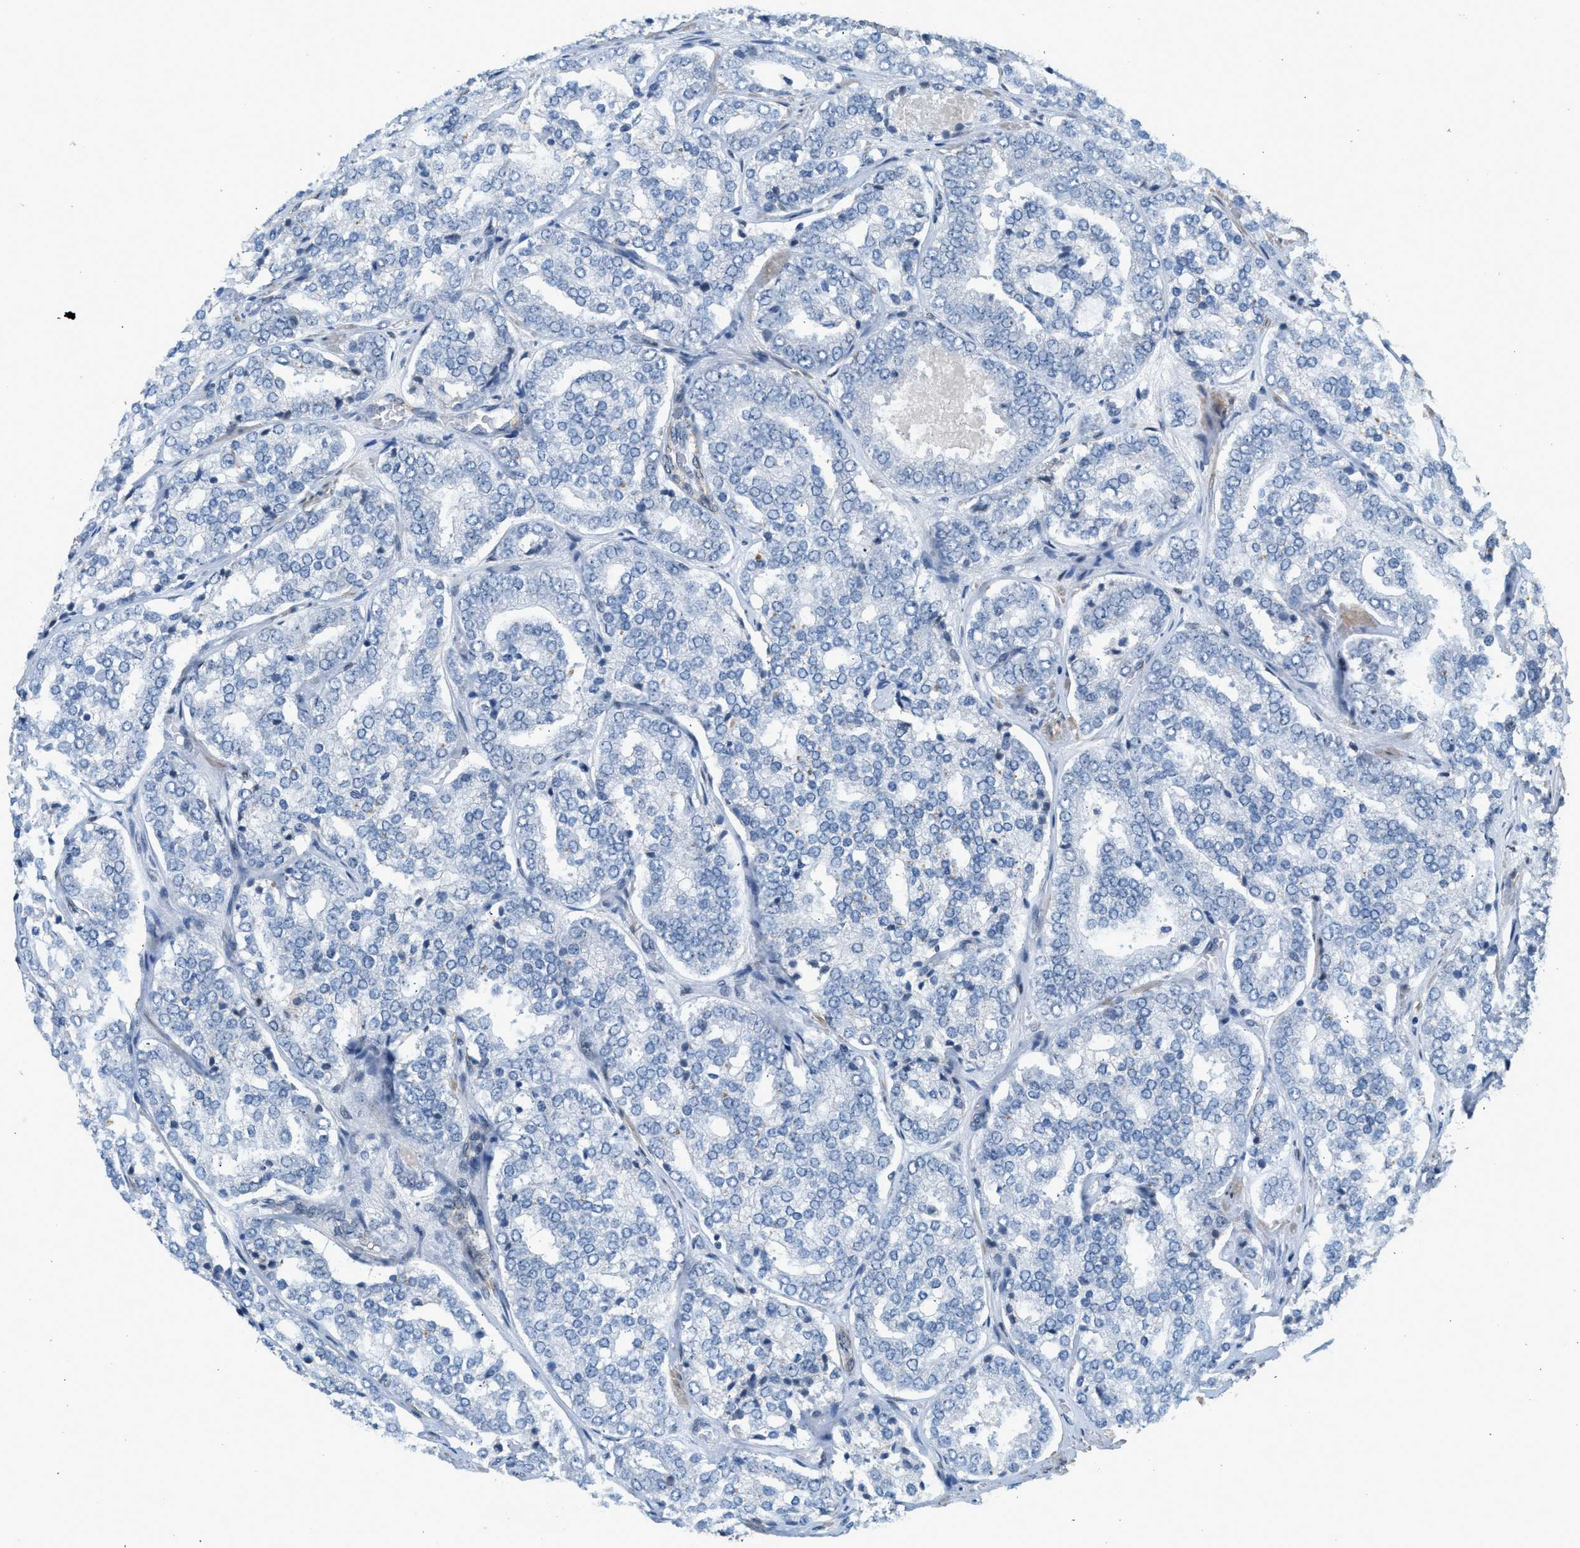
{"staining": {"intensity": "negative", "quantity": "none", "location": "none"}, "tissue": "prostate cancer", "cell_type": "Tumor cells", "image_type": "cancer", "snomed": [{"axis": "morphology", "description": "Adenocarcinoma, High grade"}, {"axis": "topography", "description": "Prostate"}], "caption": "Immunohistochemical staining of human prostate cancer shows no significant staining in tumor cells.", "gene": "ZBTB20", "patient": {"sex": "male", "age": 65}}